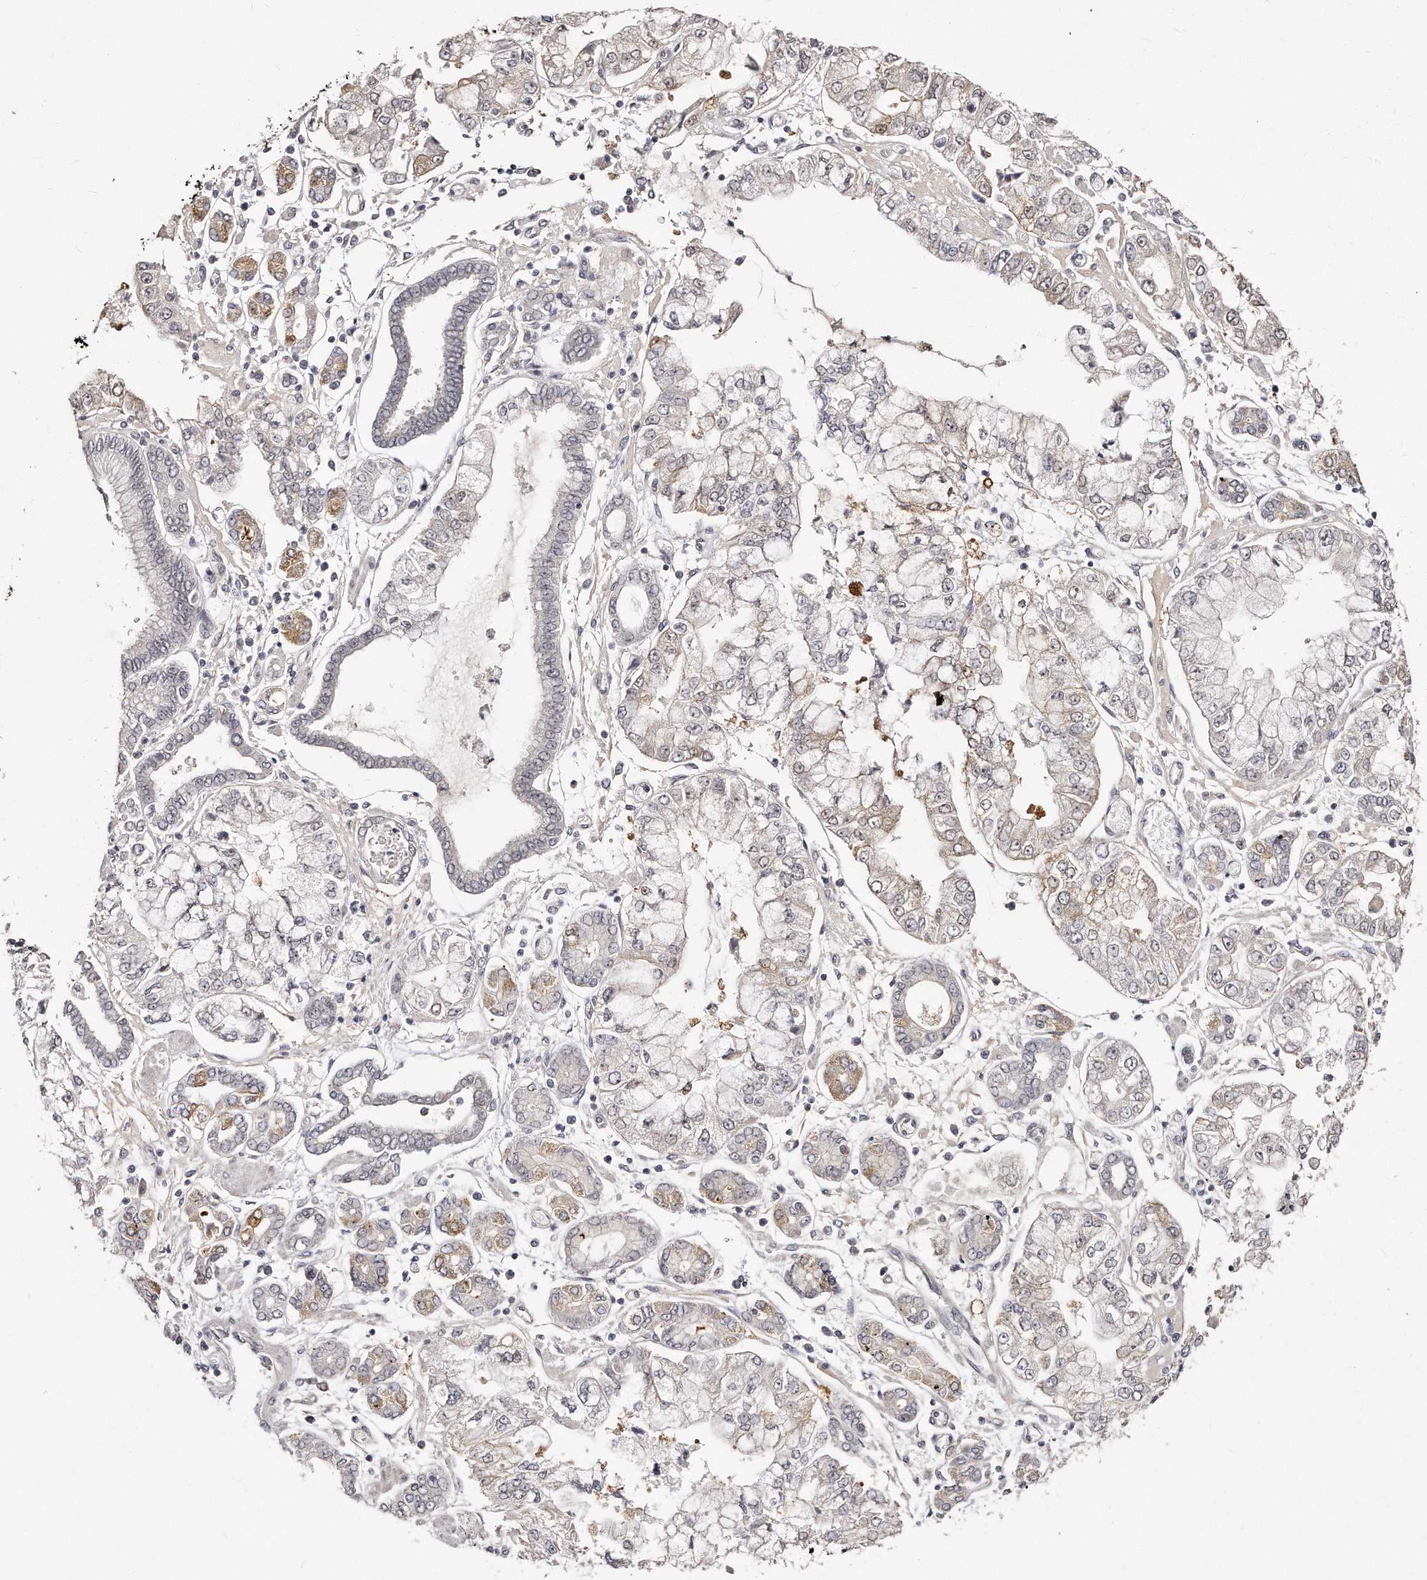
{"staining": {"intensity": "weak", "quantity": "<25%", "location": "cytoplasmic/membranous"}, "tissue": "stomach cancer", "cell_type": "Tumor cells", "image_type": "cancer", "snomed": [{"axis": "morphology", "description": "Adenocarcinoma, NOS"}, {"axis": "topography", "description": "Stomach"}], "caption": "The immunohistochemistry micrograph has no significant expression in tumor cells of stomach cancer tissue. The staining is performed using DAB (3,3'-diaminobenzidine) brown chromogen with nuclei counter-stained in using hematoxylin.", "gene": "CASZ1", "patient": {"sex": "male", "age": 76}}